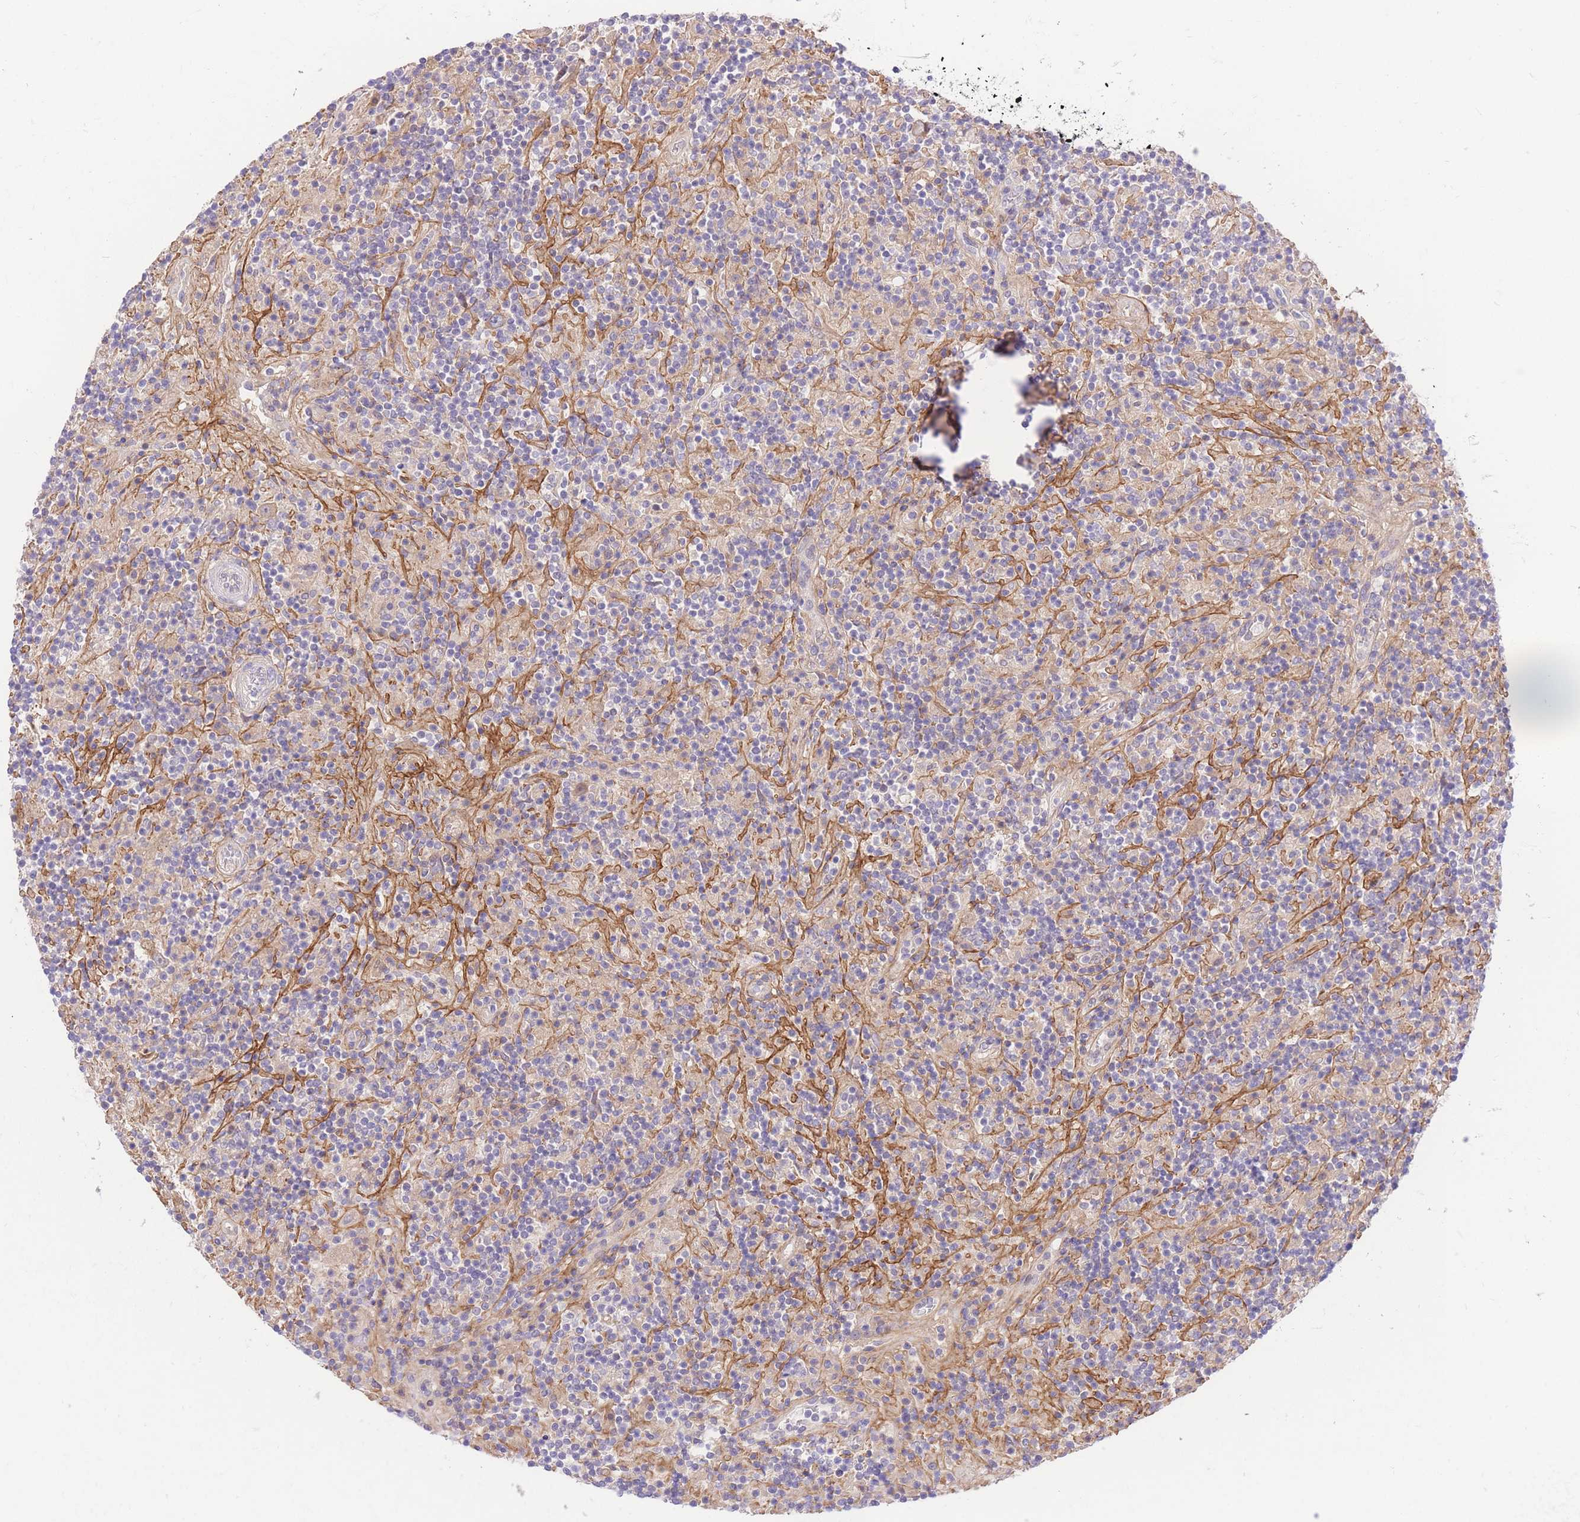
{"staining": {"intensity": "weak", "quantity": ">75%", "location": "cytoplasmic/membranous"}, "tissue": "lymphoma", "cell_type": "Tumor cells", "image_type": "cancer", "snomed": [{"axis": "morphology", "description": "Hodgkin's disease, NOS"}, {"axis": "topography", "description": "Lymph node"}], "caption": "DAB (3,3'-diaminobenzidine) immunohistochemical staining of lymphoma shows weak cytoplasmic/membranous protein expression in about >75% of tumor cells. (Stains: DAB in brown, nuclei in blue, Microscopy: brightfield microscopy at high magnification).", "gene": "LIPH", "patient": {"sex": "male", "age": 70}}